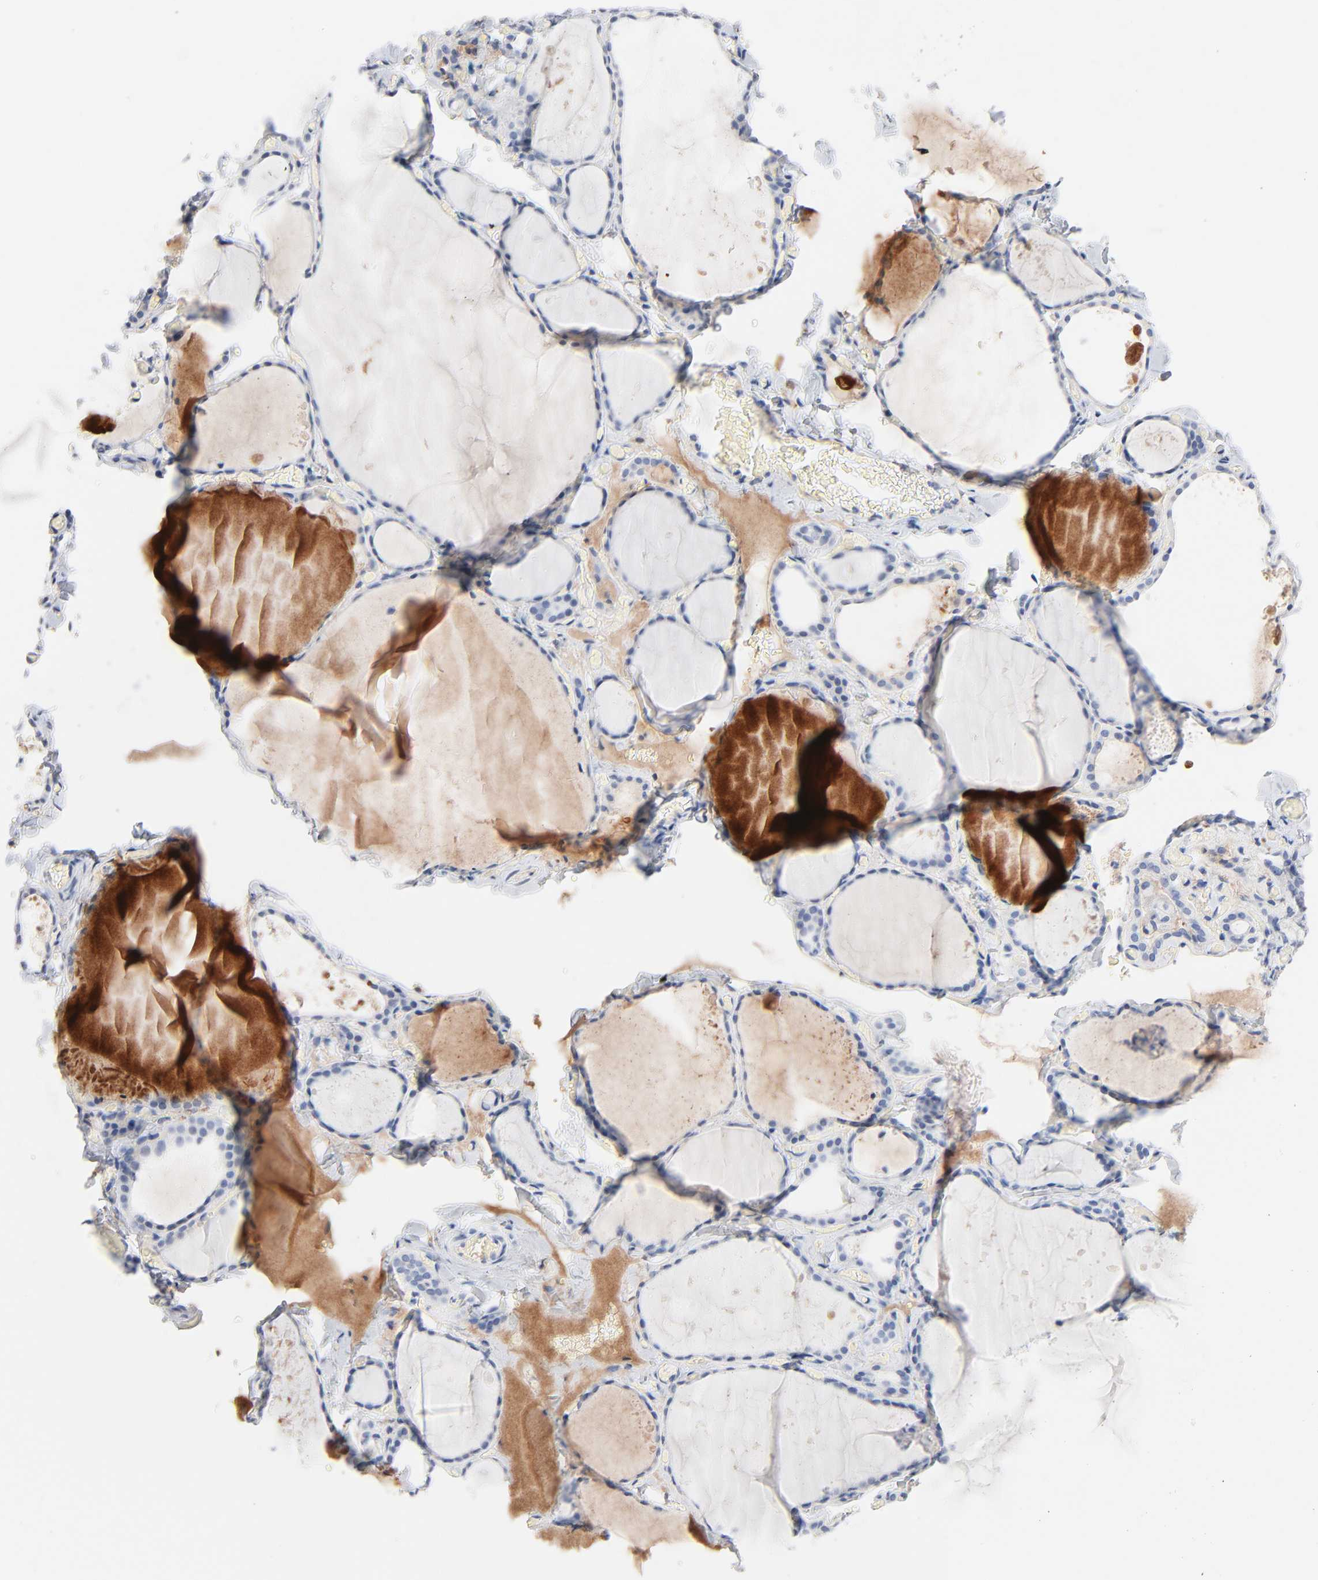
{"staining": {"intensity": "negative", "quantity": "none", "location": "none"}, "tissue": "thyroid gland", "cell_type": "Glandular cells", "image_type": "normal", "snomed": [{"axis": "morphology", "description": "Normal tissue, NOS"}, {"axis": "topography", "description": "Thyroid gland"}], "caption": "This image is of benign thyroid gland stained with immunohistochemistry to label a protein in brown with the nuclei are counter-stained blue. There is no positivity in glandular cells.", "gene": "SERPINA4", "patient": {"sex": "female", "age": 22}}